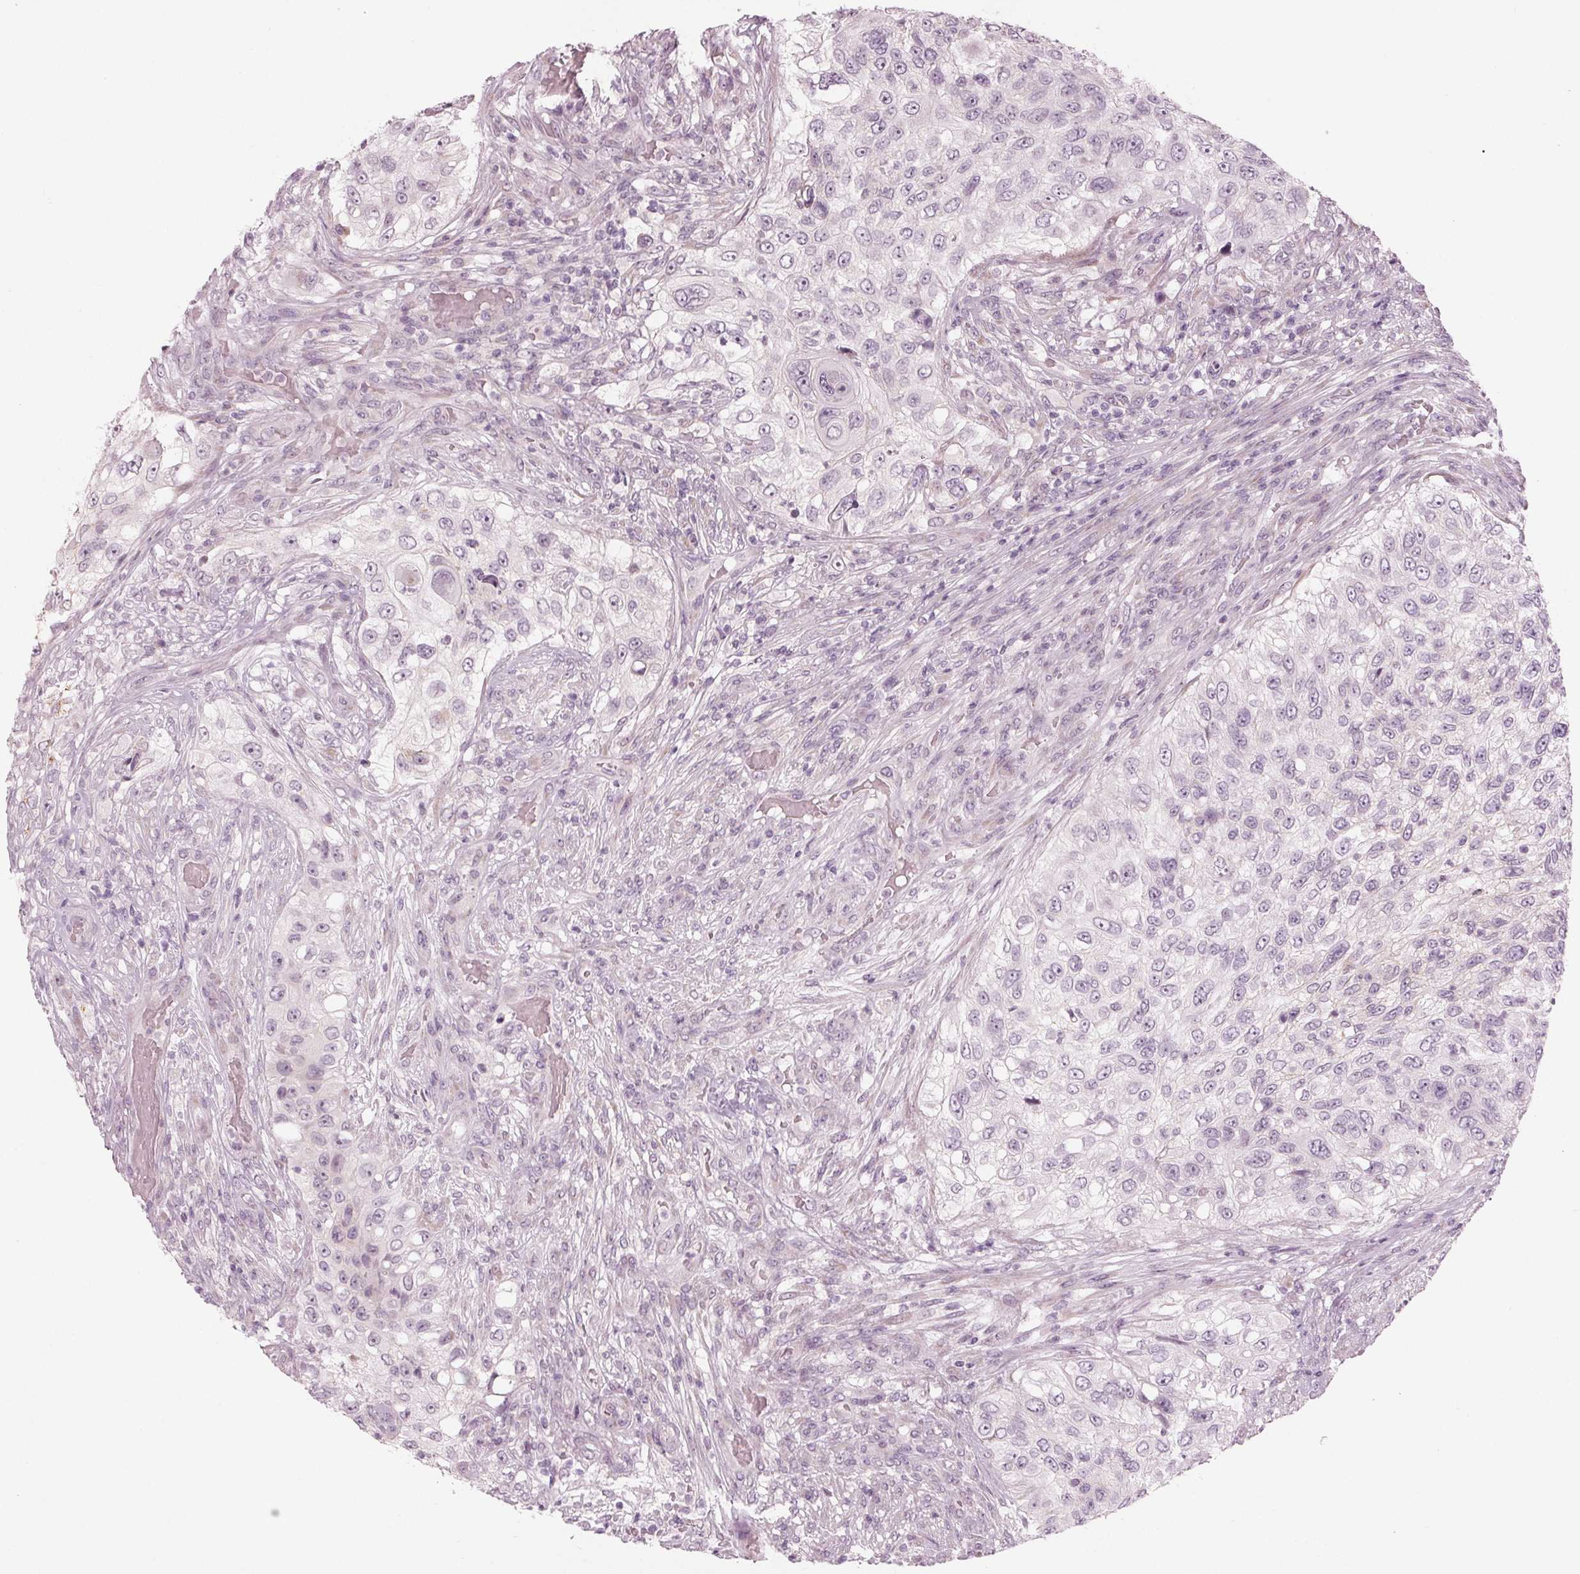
{"staining": {"intensity": "negative", "quantity": "none", "location": "none"}, "tissue": "urothelial cancer", "cell_type": "Tumor cells", "image_type": "cancer", "snomed": [{"axis": "morphology", "description": "Urothelial carcinoma, High grade"}, {"axis": "topography", "description": "Urinary bladder"}], "caption": "An image of urothelial cancer stained for a protein exhibits no brown staining in tumor cells.", "gene": "PRAP1", "patient": {"sex": "female", "age": 60}}